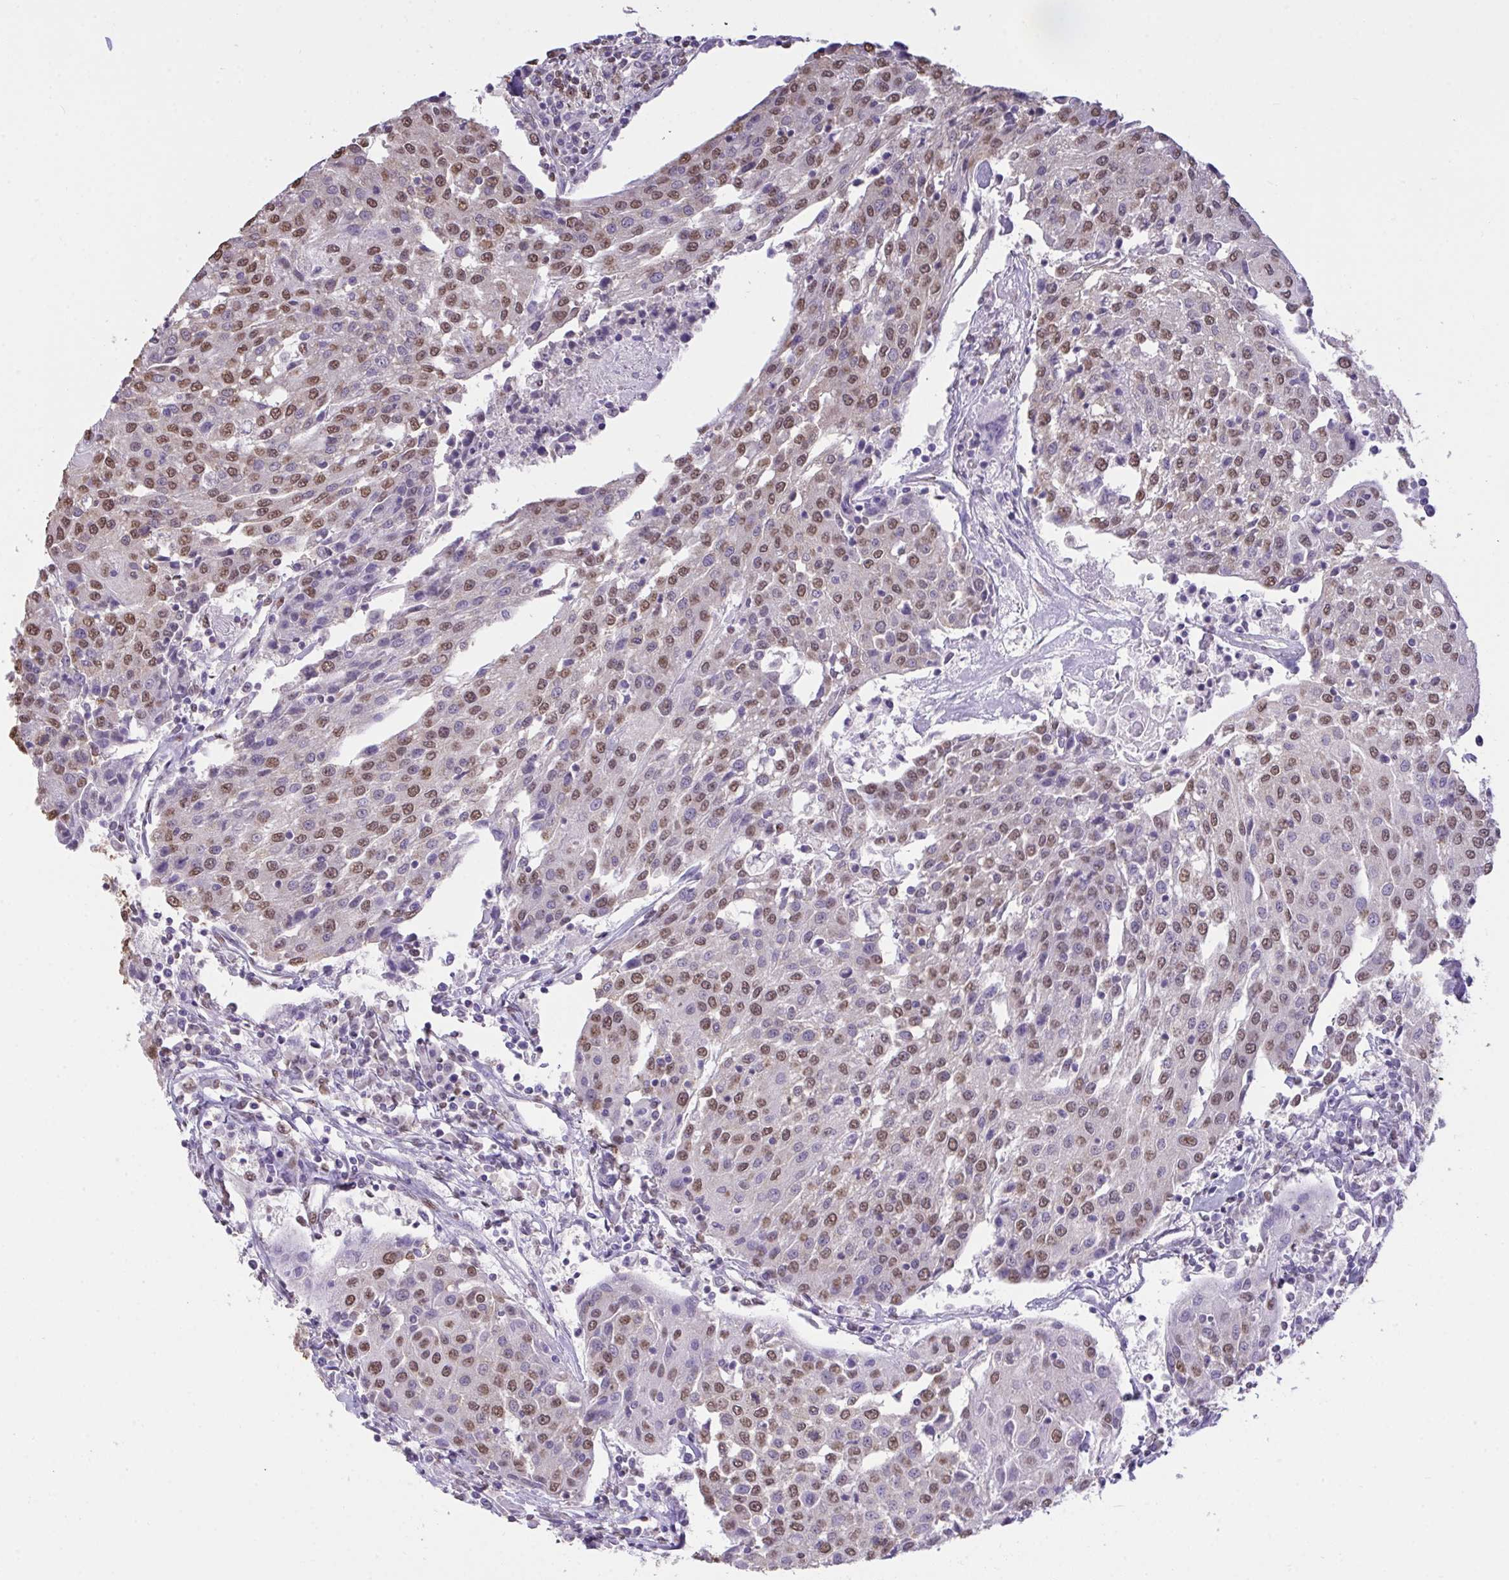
{"staining": {"intensity": "moderate", "quantity": ">75%", "location": "nuclear"}, "tissue": "urothelial cancer", "cell_type": "Tumor cells", "image_type": "cancer", "snomed": [{"axis": "morphology", "description": "Urothelial carcinoma, High grade"}, {"axis": "topography", "description": "Urinary bladder"}], "caption": "DAB (3,3'-diaminobenzidine) immunohistochemical staining of urothelial cancer reveals moderate nuclear protein positivity in approximately >75% of tumor cells. (DAB (3,3'-diaminobenzidine) IHC, brown staining for protein, blue staining for nuclei).", "gene": "SEMA6B", "patient": {"sex": "female", "age": 85}}